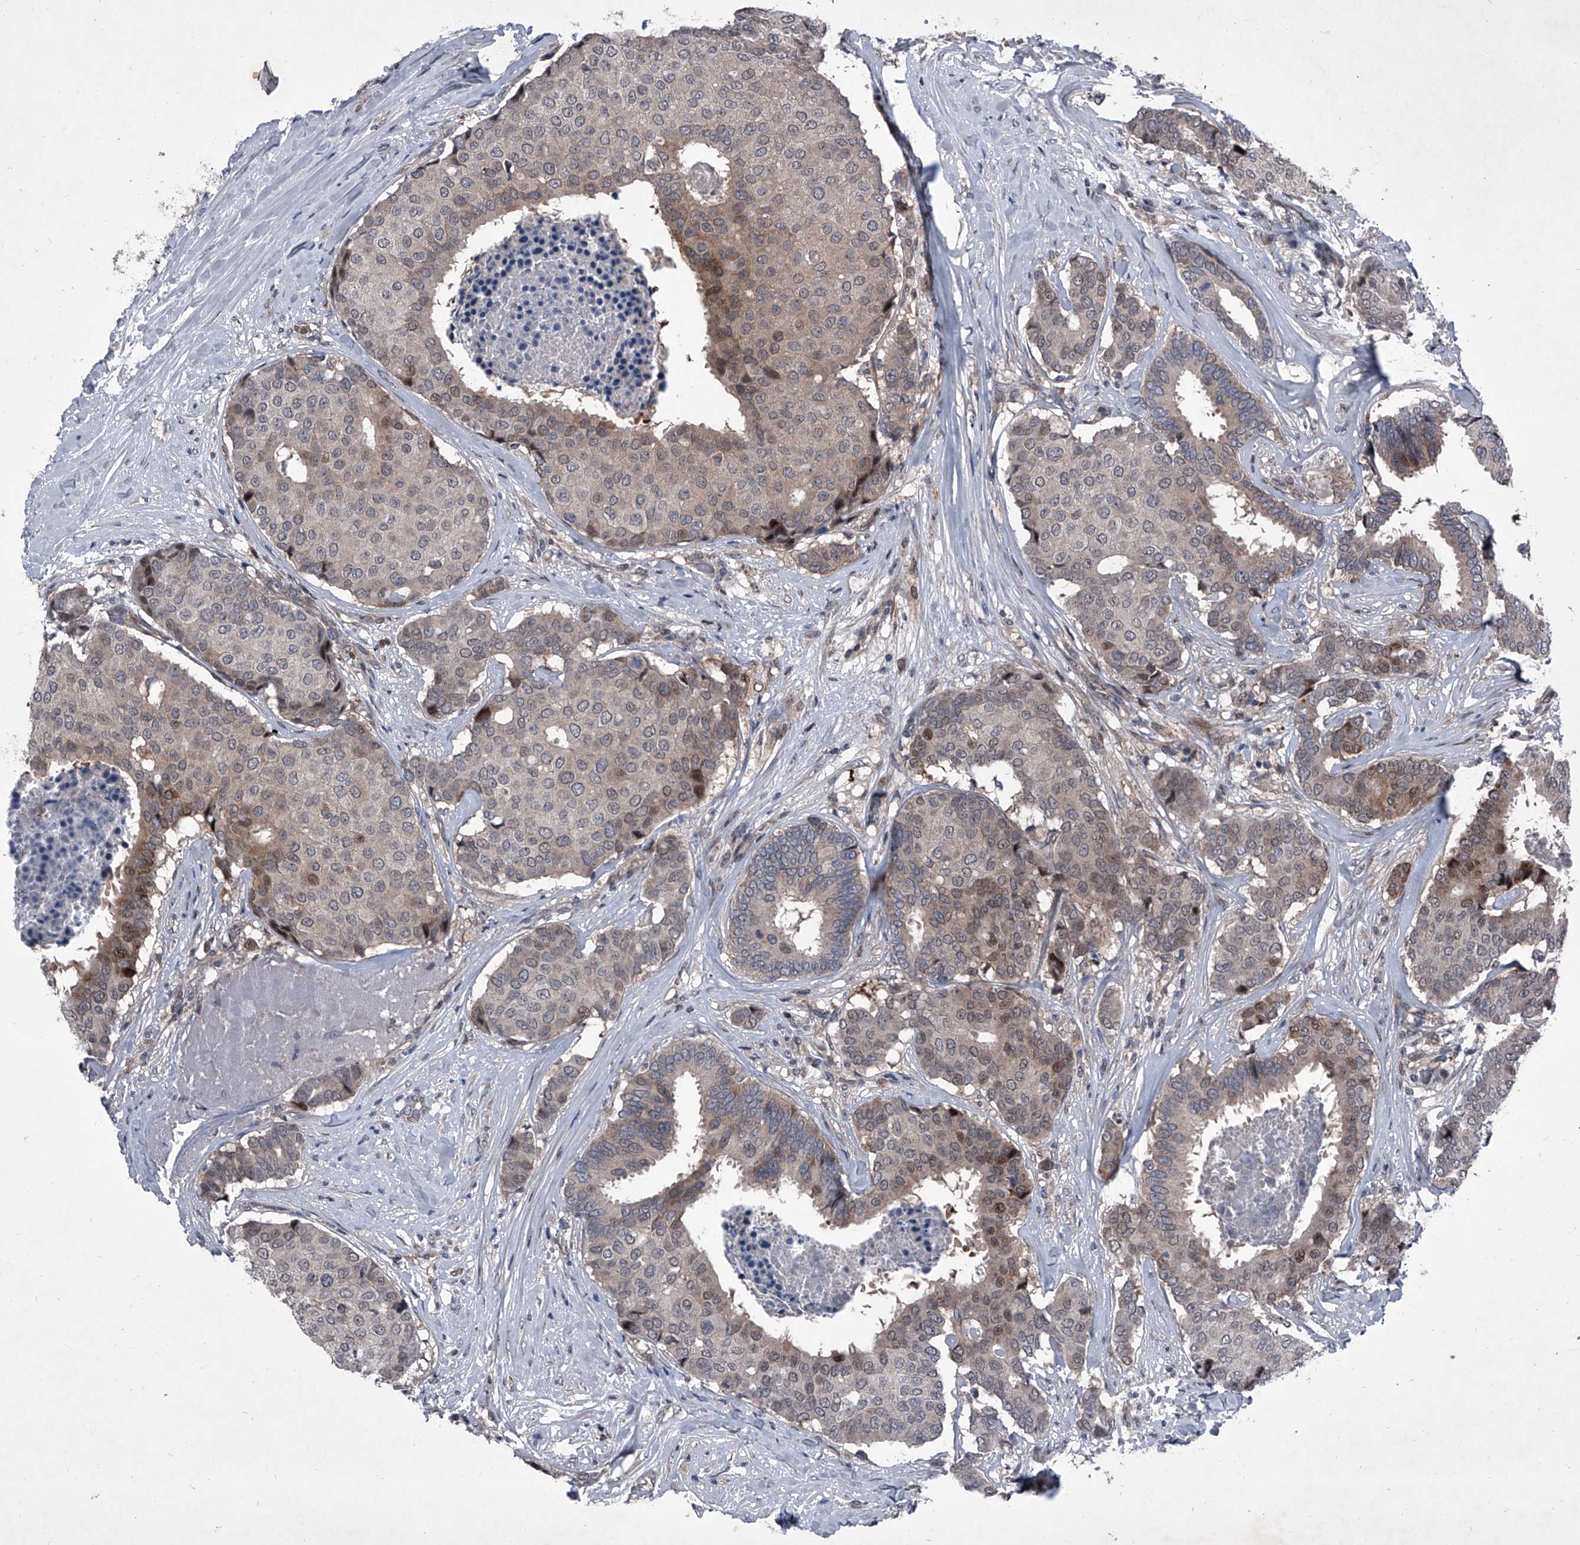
{"staining": {"intensity": "weak", "quantity": "<25%", "location": "cytoplasmic/membranous,nuclear"}, "tissue": "breast cancer", "cell_type": "Tumor cells", "image_type": "cancer", "snomed": [{"axis": "morphology", "description": "Duct carcinoma"}, {"axis": "topography", "description": "Breast"}], "caption": "High power microscopy micrograph of an immunohistochemistry photomicrograph of breast cancer (infiltrating ductal carcinoma), revealing no significant staining in tumor cells. (DAB (3,3'-diaminobenzidine) immunohistochemistry with hematoxylin counter stain).", "gene": "ELK4", "patient": {"sex": "female", "age": 75}}